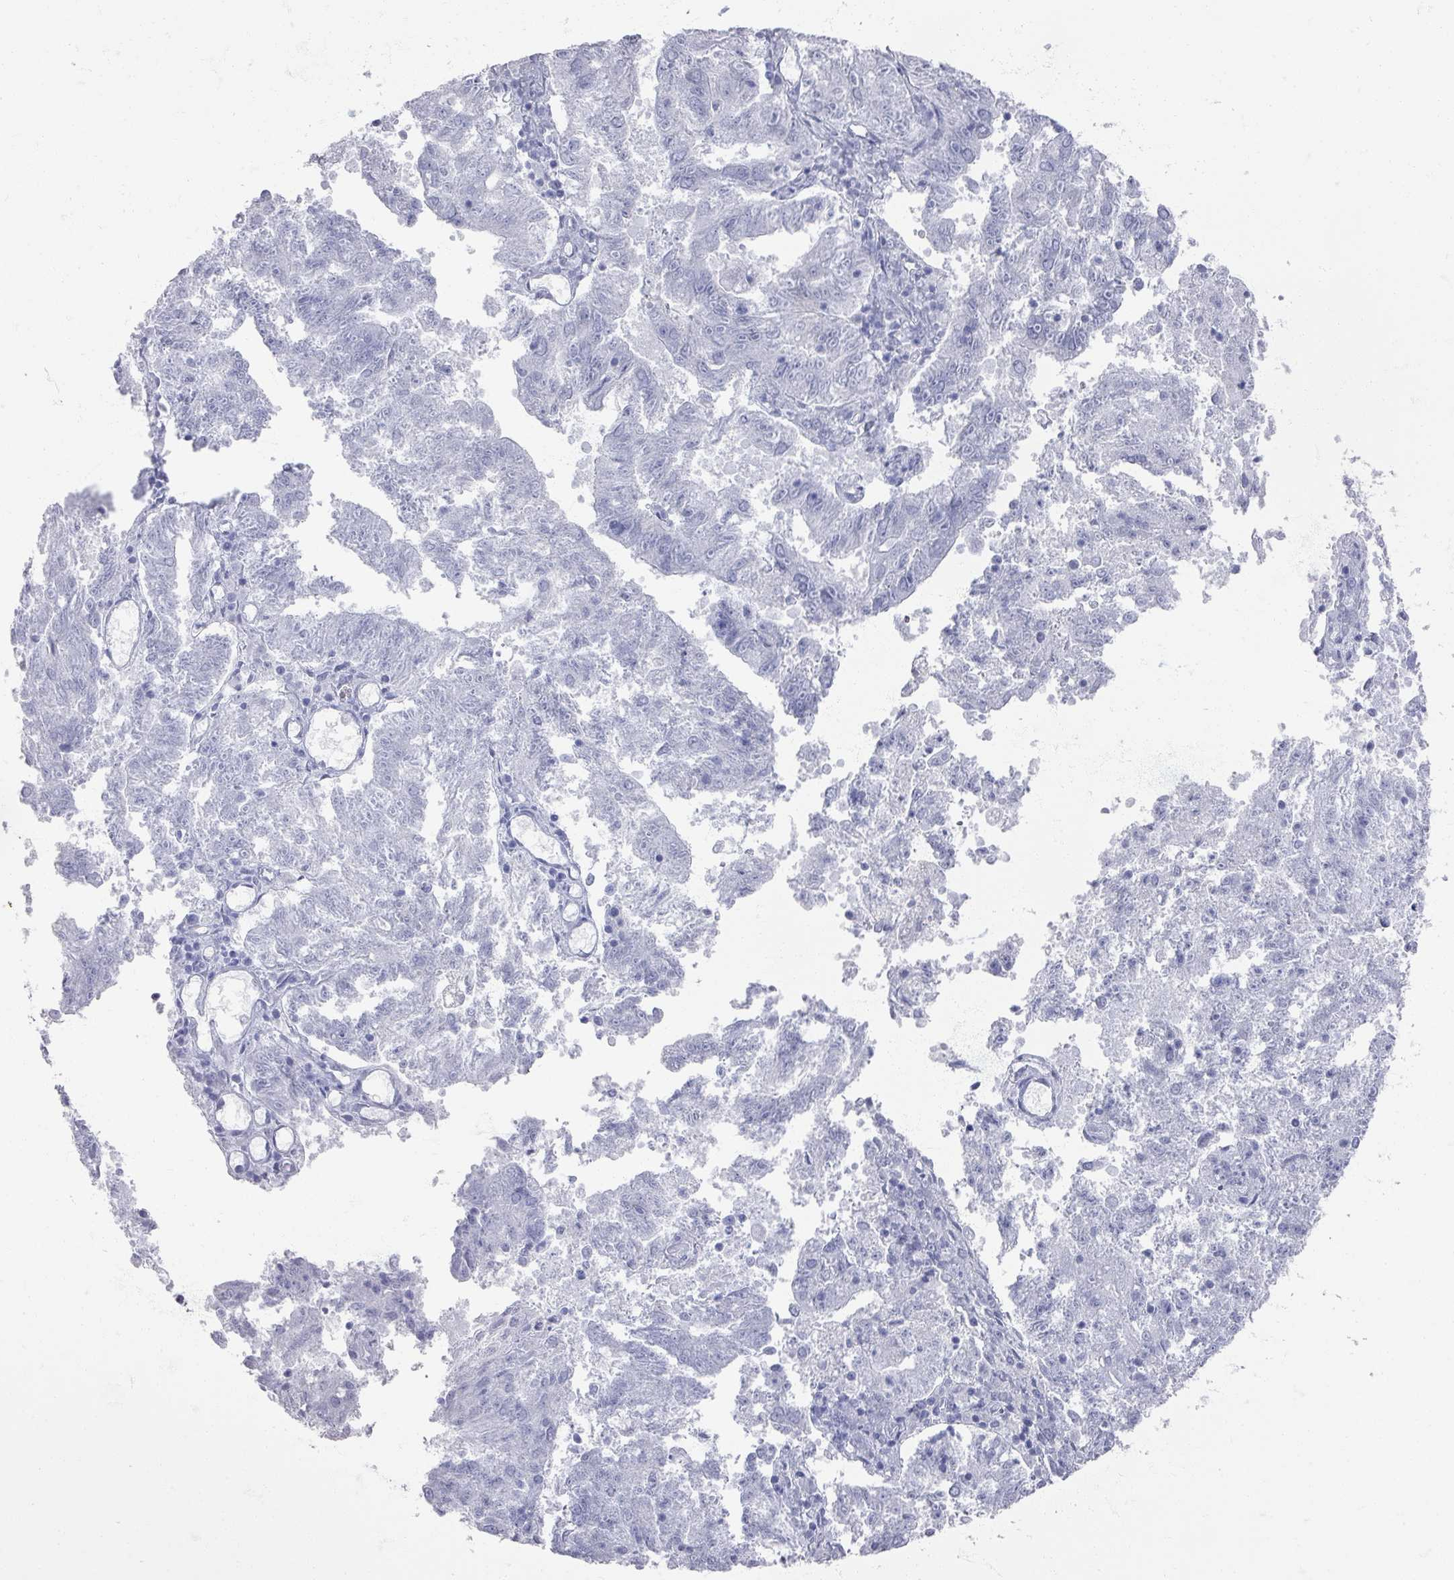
{"staining": {"intensity": "negative", "quantity": "none", "location": "none"}, "tissue": "endometrial cancer", "cell_type": "Tumor cells", "image_type": "cancer", "snomed": [{"axis": "morphology", "description": "Adenocarcinoma, NOS"}, {"axis": "topography", "description": "Endometrium"}], "caption": "There is no significant expression in tumor cells of endometrial cancer (adenocarcinoma). Brightfield microscopy of immunohistochemistry stained with DAB (3,3'-diaminobenzidine) (brown) and hematoxylin (blue), captured at high magnification.", "gene": "OMG", "patient": {"sex": "female", "age": 82}}